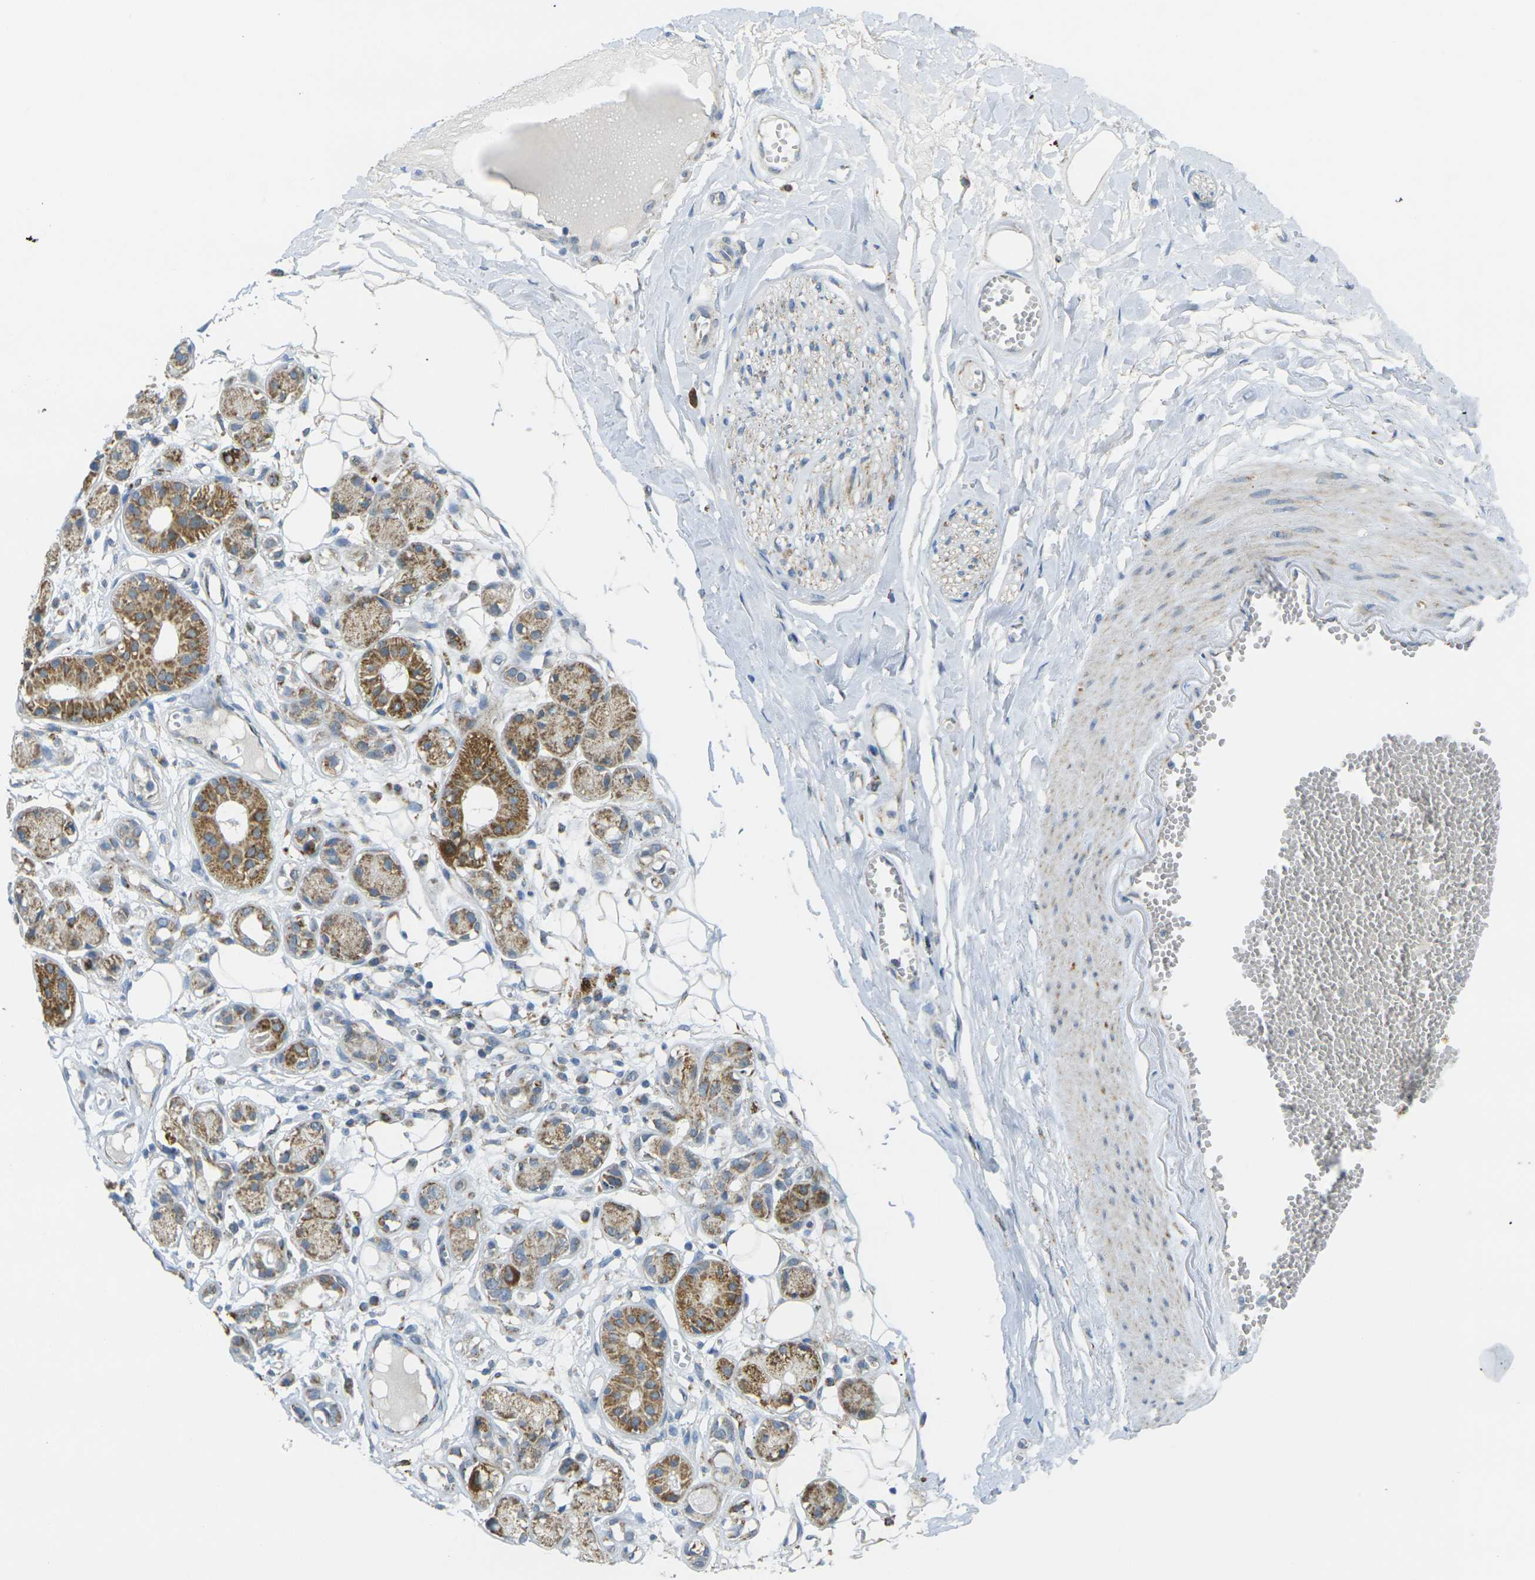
{"staining": {"intensity": "moderate", "quantity": "25%-75%", "location": "cytoplasmic/membranous"}, "tissue": "adipose tissue", "cell_type": "Adipocytes", "image_type": "normal", "snomed": [{"axis": "morphology", "description": "Normal tissue, NOS"}, {"axis": "morphology", "description": "Inflammation, NOS"}, {"axis": "topography", "description": "Salivary gland"}, {"axis": "topography", "description": "Peripheral nerve tissue"}], "caption": "This image reveals benign adipose tissue stained with IHC to label a protein in brown. The cytoplasmic/membranous of adipocytes show moderate positivity for the protein. Nuclei are counter-stained blue.", "gene": "CYB5R1", "patient": {"sex": "female", "age": 75}}